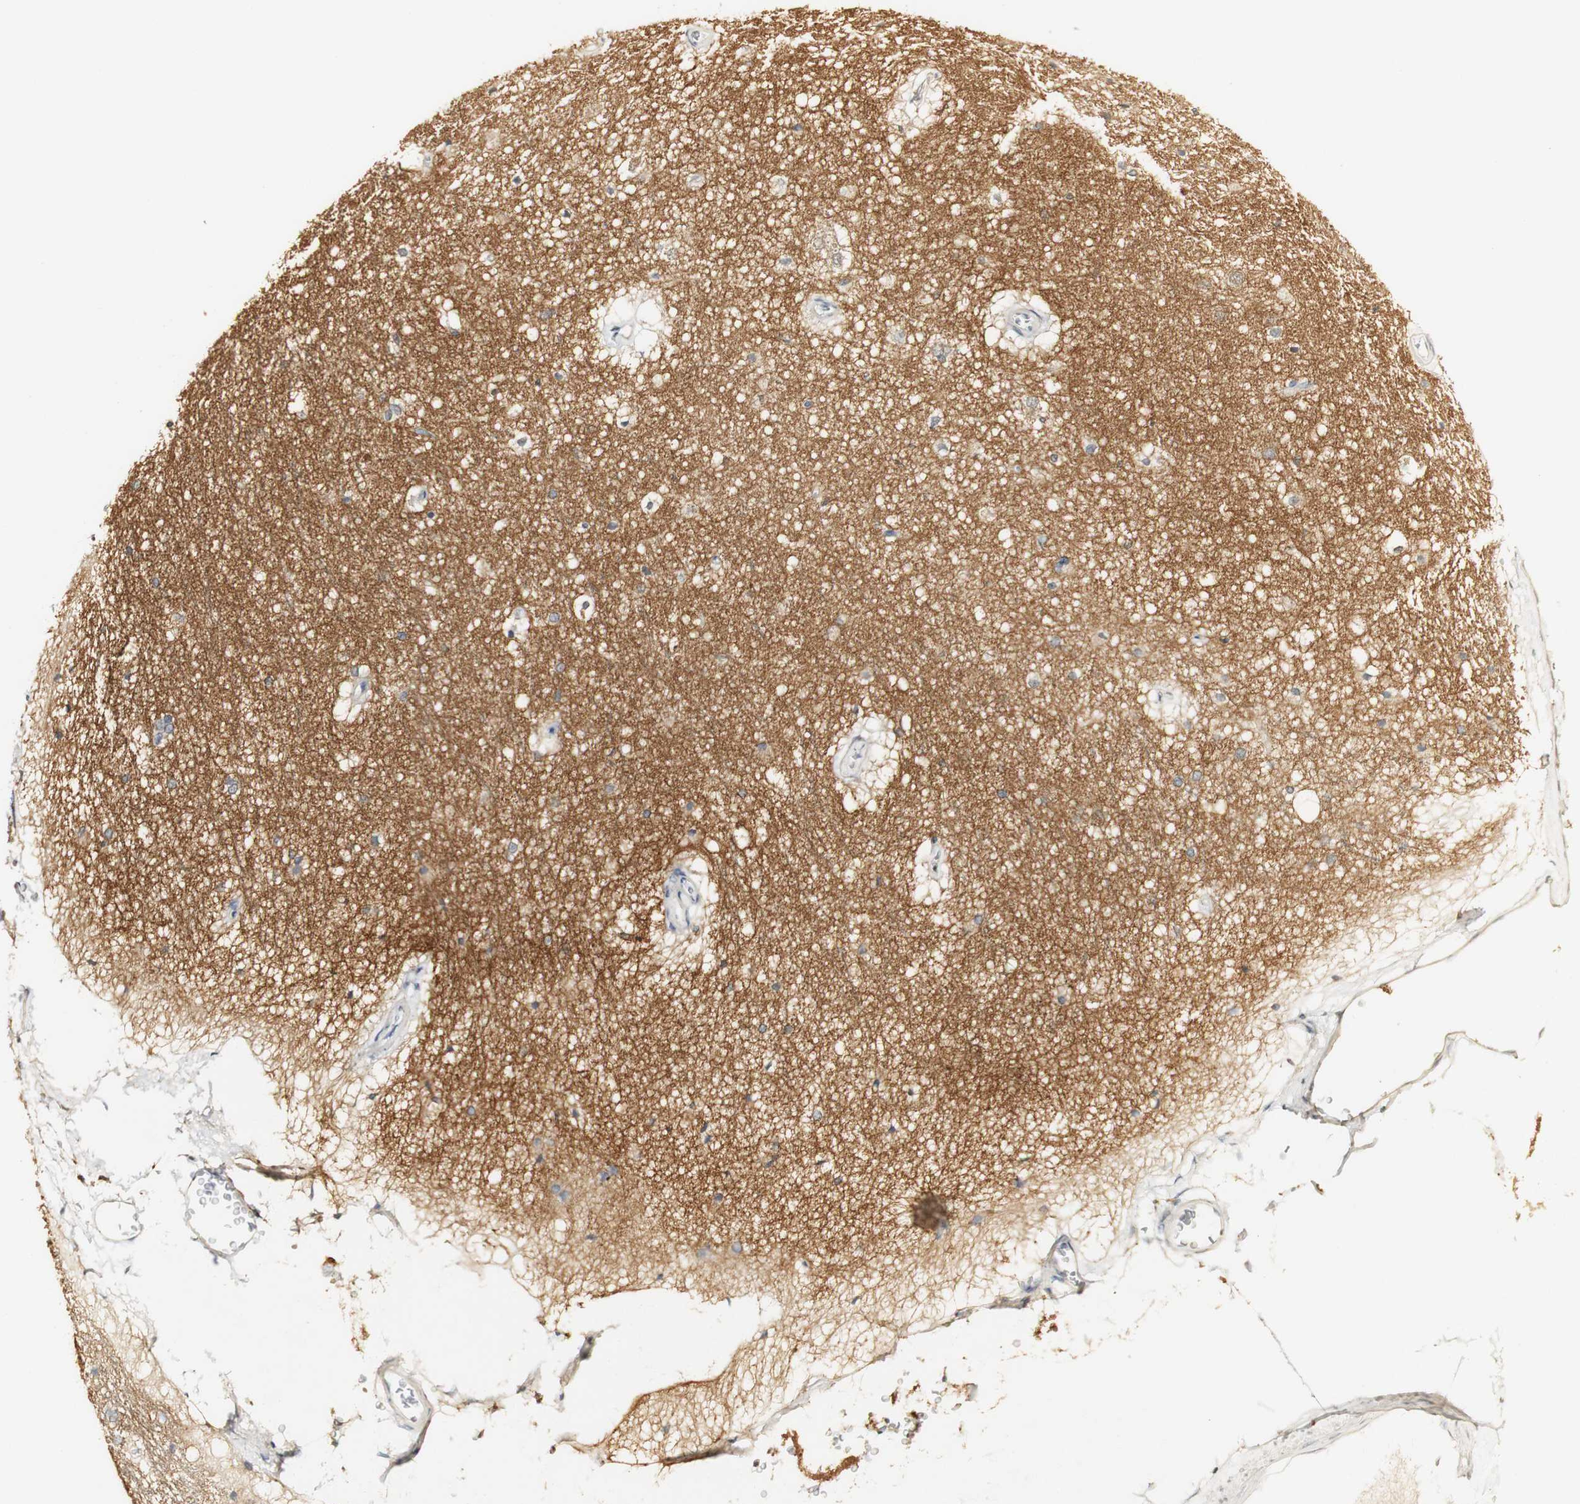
{"staining": {"intensity": "weak", "quantity": "<25%", "location": "cytoplasmic/membranous"}, "tissue": "hippocampus", "cell_type": "Glial cells", "image_type": "normal", "snomed": [{"axis": "morphology", "description": "Normal tissue, NOS"}, {"axis": "topography", "description": "Hippocampus"}], "caption": "The IHC histopathology image has no significant staining in glial cells of hippocampus. The staining is performed using DAB (3,3'-diaminobenzidine) brown chromogen with nuclei counter-stained in using hematoxylin.", "gene": "SYT7", "patient": {"sex": "female", "age": 19}}